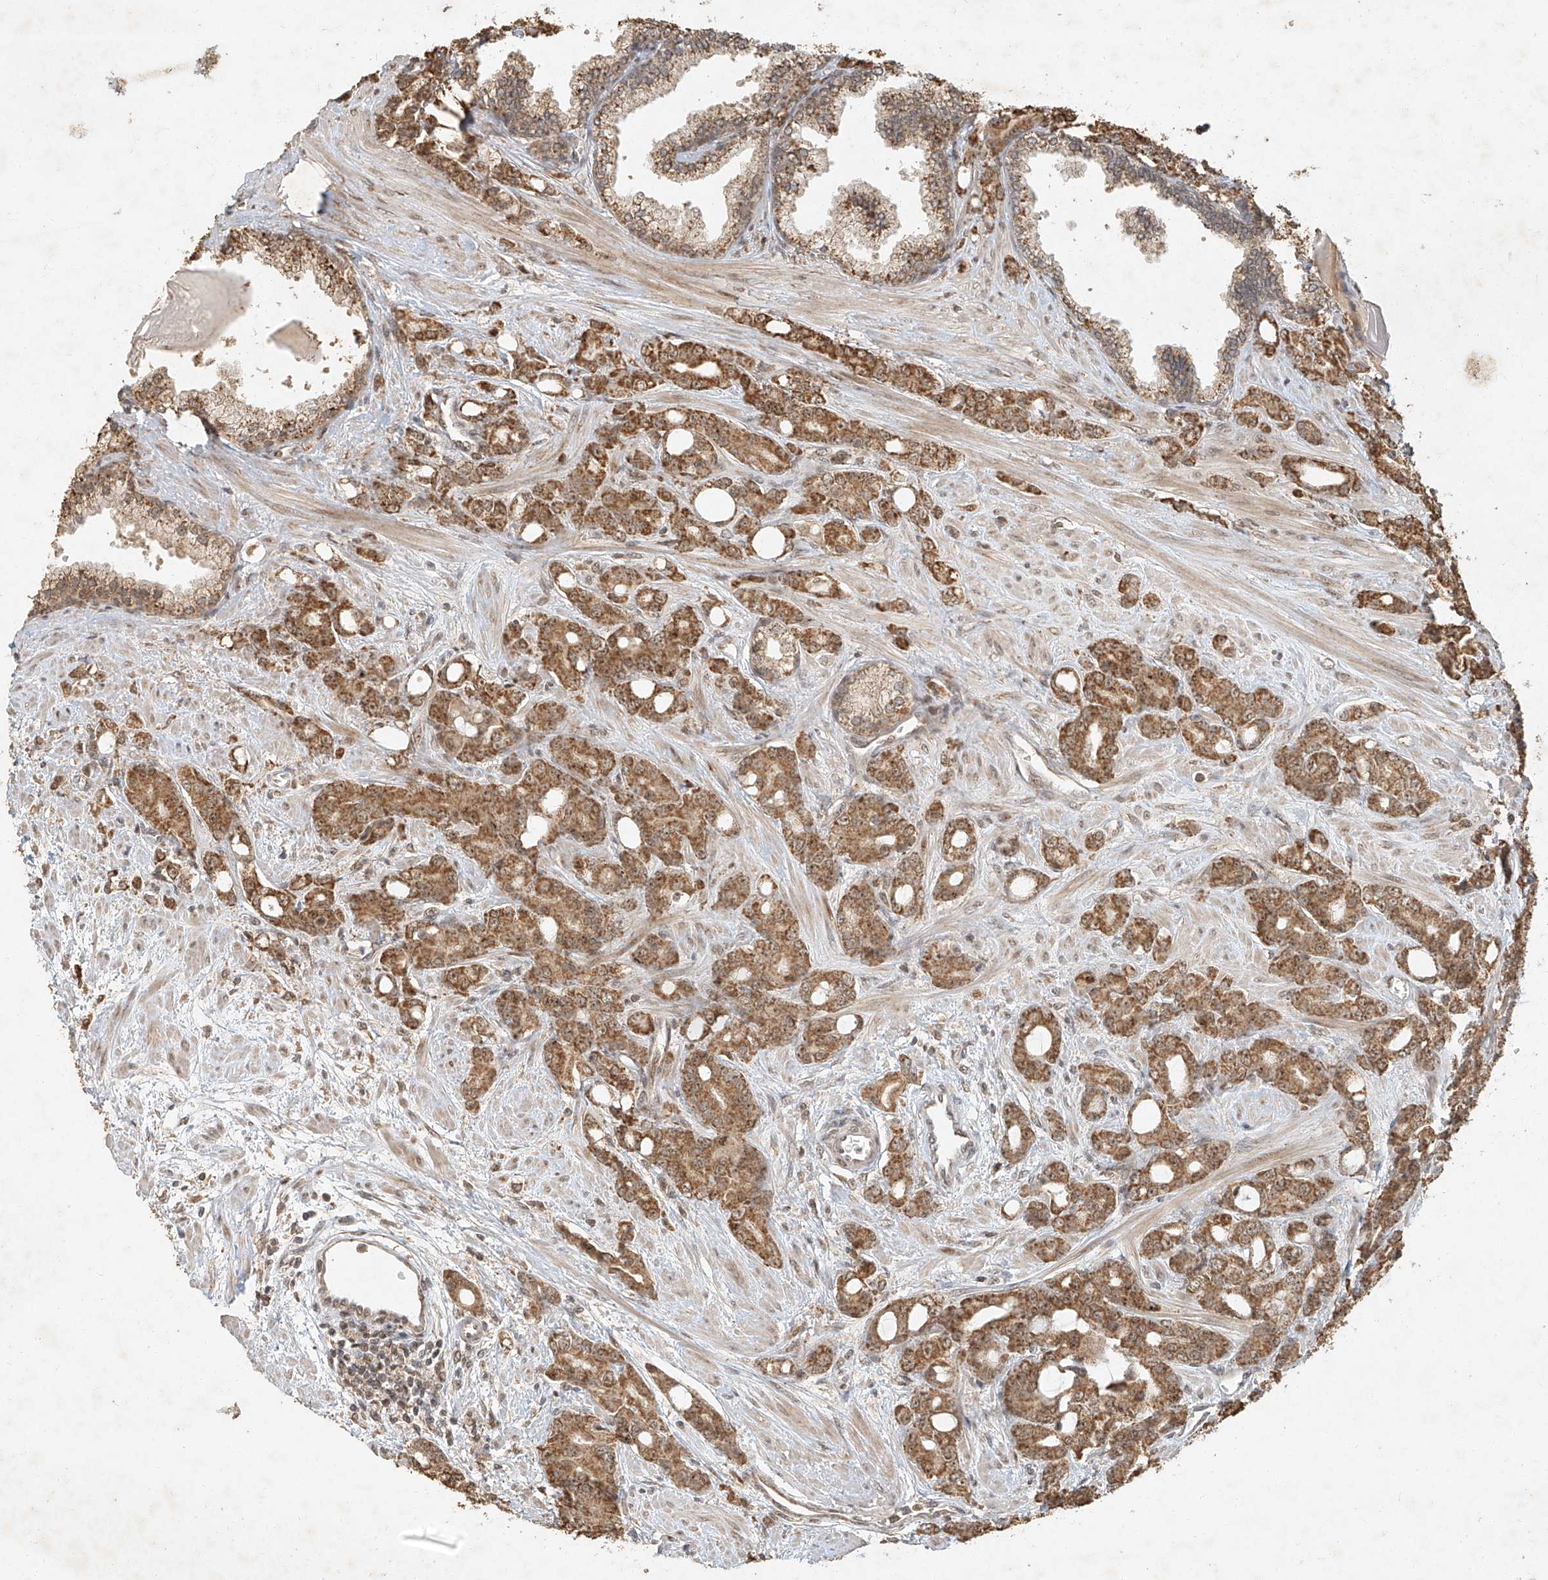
{"staining": {"intensity": "moderate", "quantity": ">75%", "location": "cytoplasmic/membranous"}, "tissue": "prostate cancer", "cell_type": "Tumor cells", "image_type": "cancer", "snomed": [{"axis": "morphology", "description": "Adenocarcinoma, High grade"}, {"axis": "topography", "description": "Prostate"}], "caption": "Immunohistochemistry histopathology image of neoplastic tissue: adenocarcinoma (high-grade) (prostate) stained using immunohistochemistry (IHC) shows medium levels of moderate protein expression localized specifically in the cytoplasmic/membranous of tumor cells, appearing as a cytoplasmic/membranous brown color.", "gene": "CXorf58", "patient": {"sex": "male", "age": 62}}